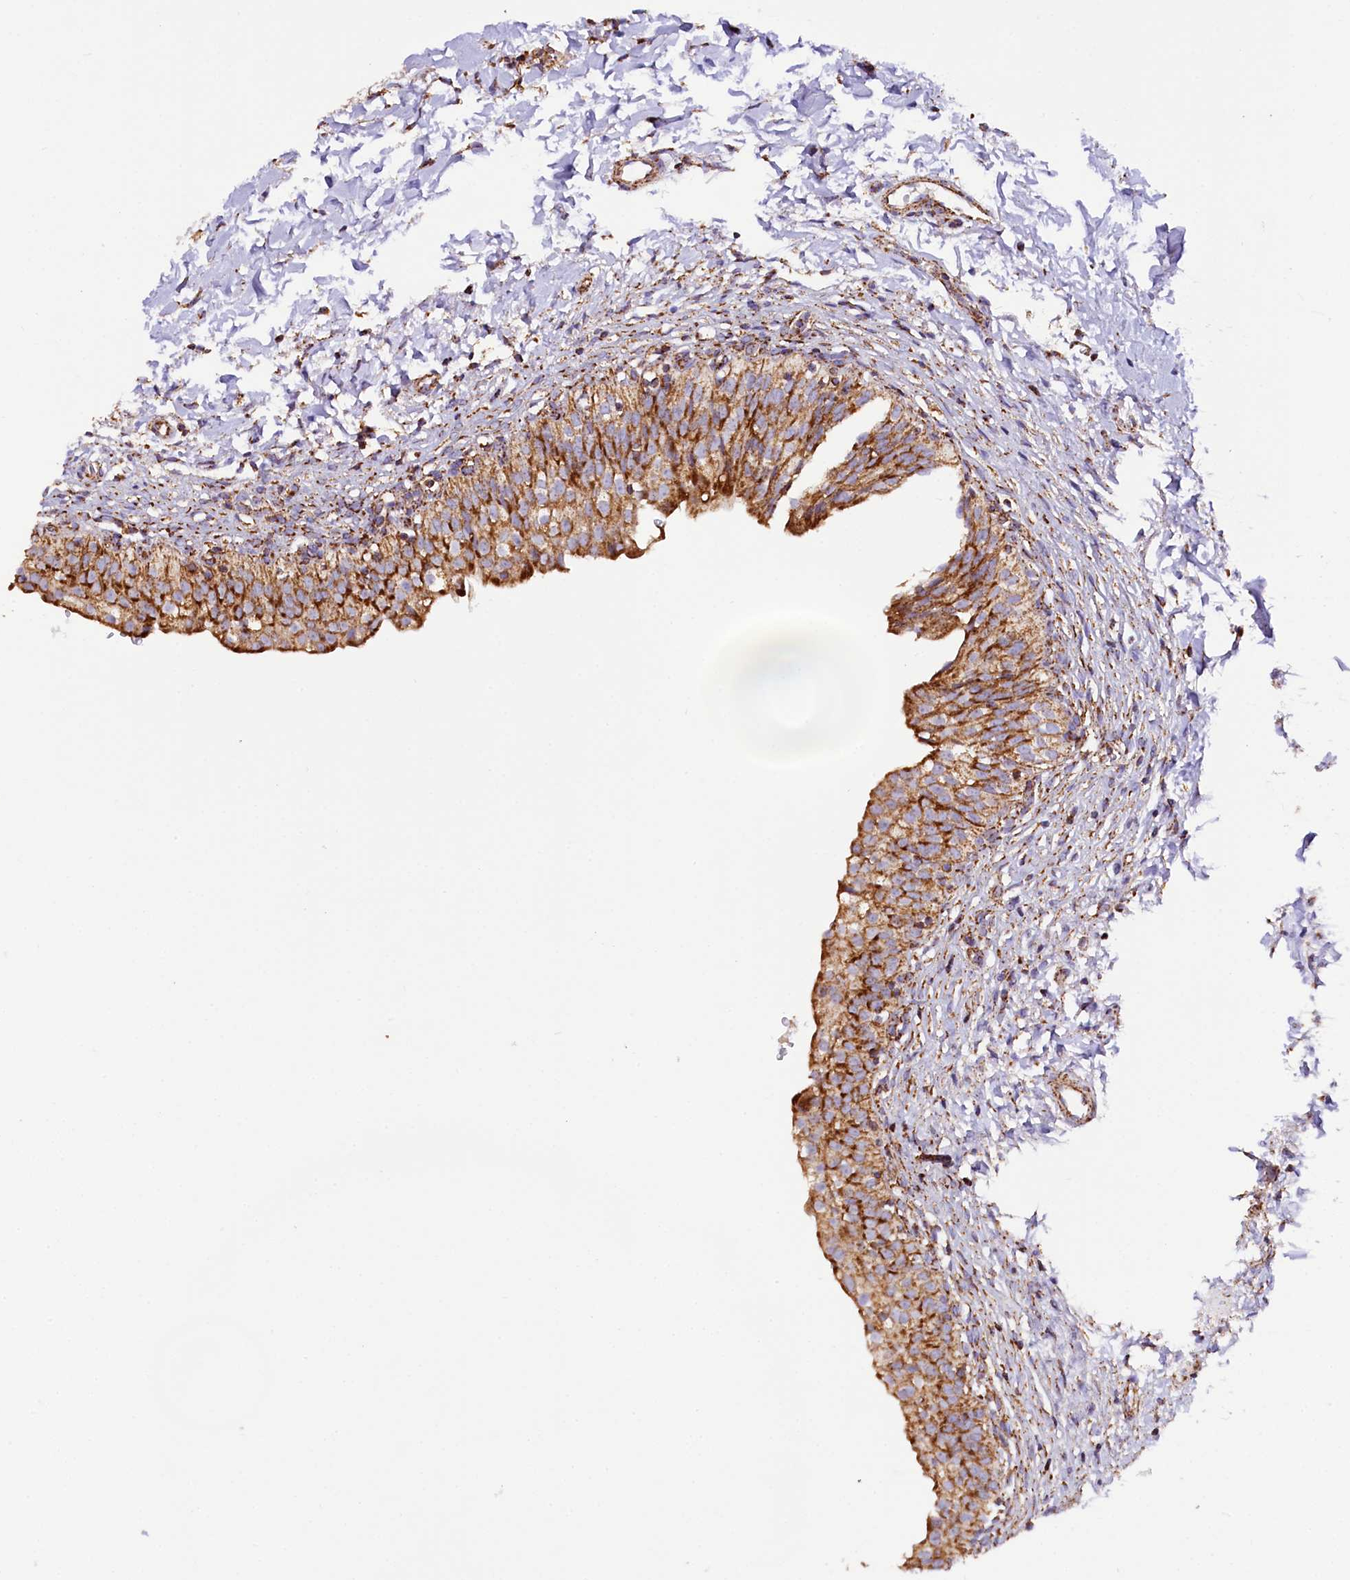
{"staining": {"intensity": "strong", "quantity": ">75%", "location": "cytoplasmic/membranous"}, "tissue": "urinary bladder", "cell_type": "Urothelial cells", "image_type": "normal", "snomed": [{"axis": "morphology", "description": "Normal tissue, NOS"}, {"axis": "topography", "description": "Urinary bladder"}], "caption": "A high-resolution histopathology image shows immunohistochemistry (IHC) staining of benign urinary bladder, which demonstrates strong cytoplasmic/membranous positivity in approximately >75% of urothelial cells. (Stains: DAB in brown, nuclei in blue, Microscopy: brightfield microscopy at high magnification).", "gene": "APLP2", "patient": {"sex": "male", "age": 55}}